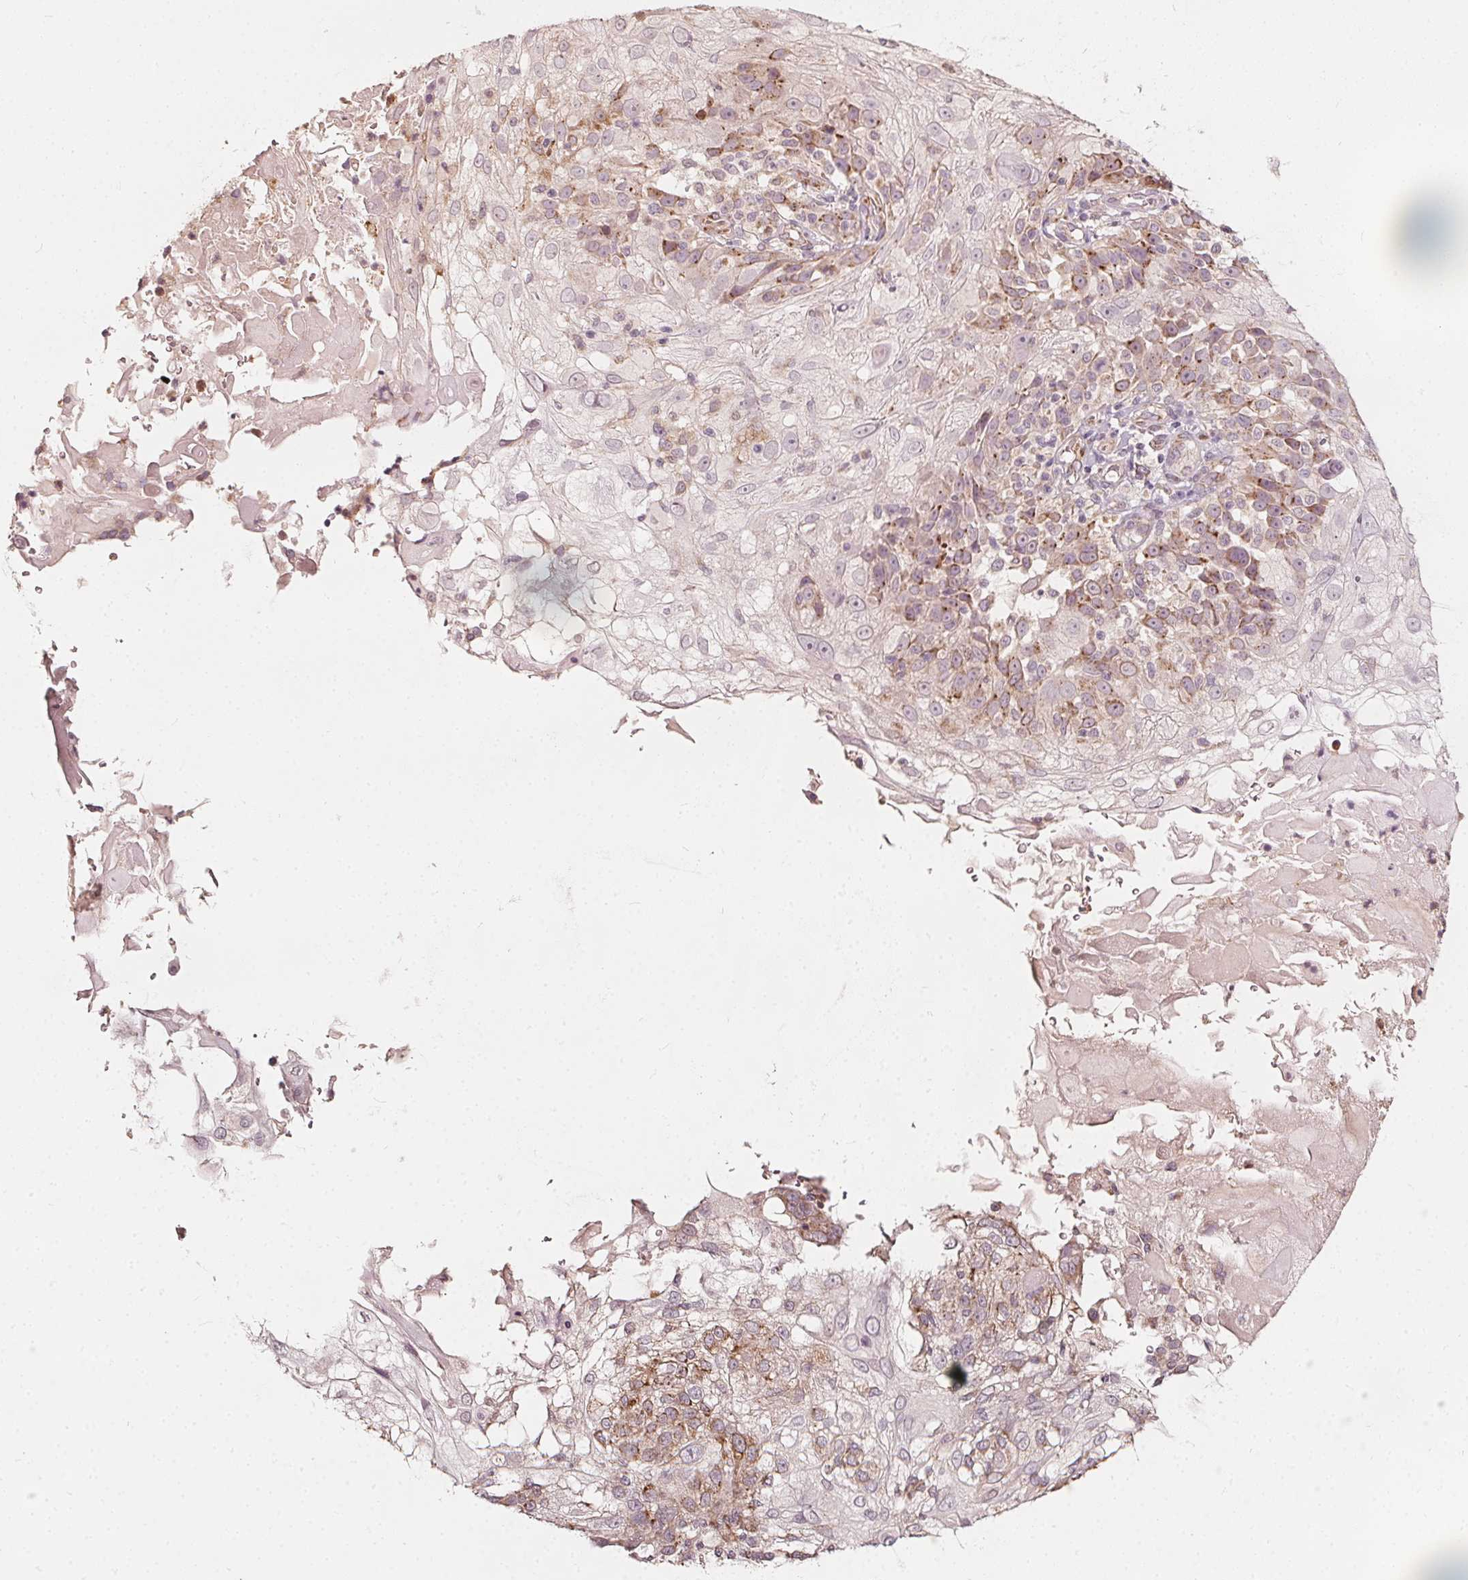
{"staining": {"intensity": "moderate", "quantity": "25%-75%", "location": "cytoplasmic/membranous"}, "tissue": "skin cancer", "cell_type": "Tumor cells", "image_type": "cancer", "snomed": [{"axis": "morphology", "description": "Normal tissue, NOS"}, {"axis": "morphology", "description": "Squamous cell carcinoma, NOS"}, {"axis": "topography", "description": "Skin"}], "caption": "Brown immunohistochemical staining in skin cancer (squamous cell carcinoma) displays moderate cytoplasmic/membranous staining in approximately 25%-75% of tumor cells.", "gene": "NPC1L1", "patient": {"sex": "female", "age": 83}}